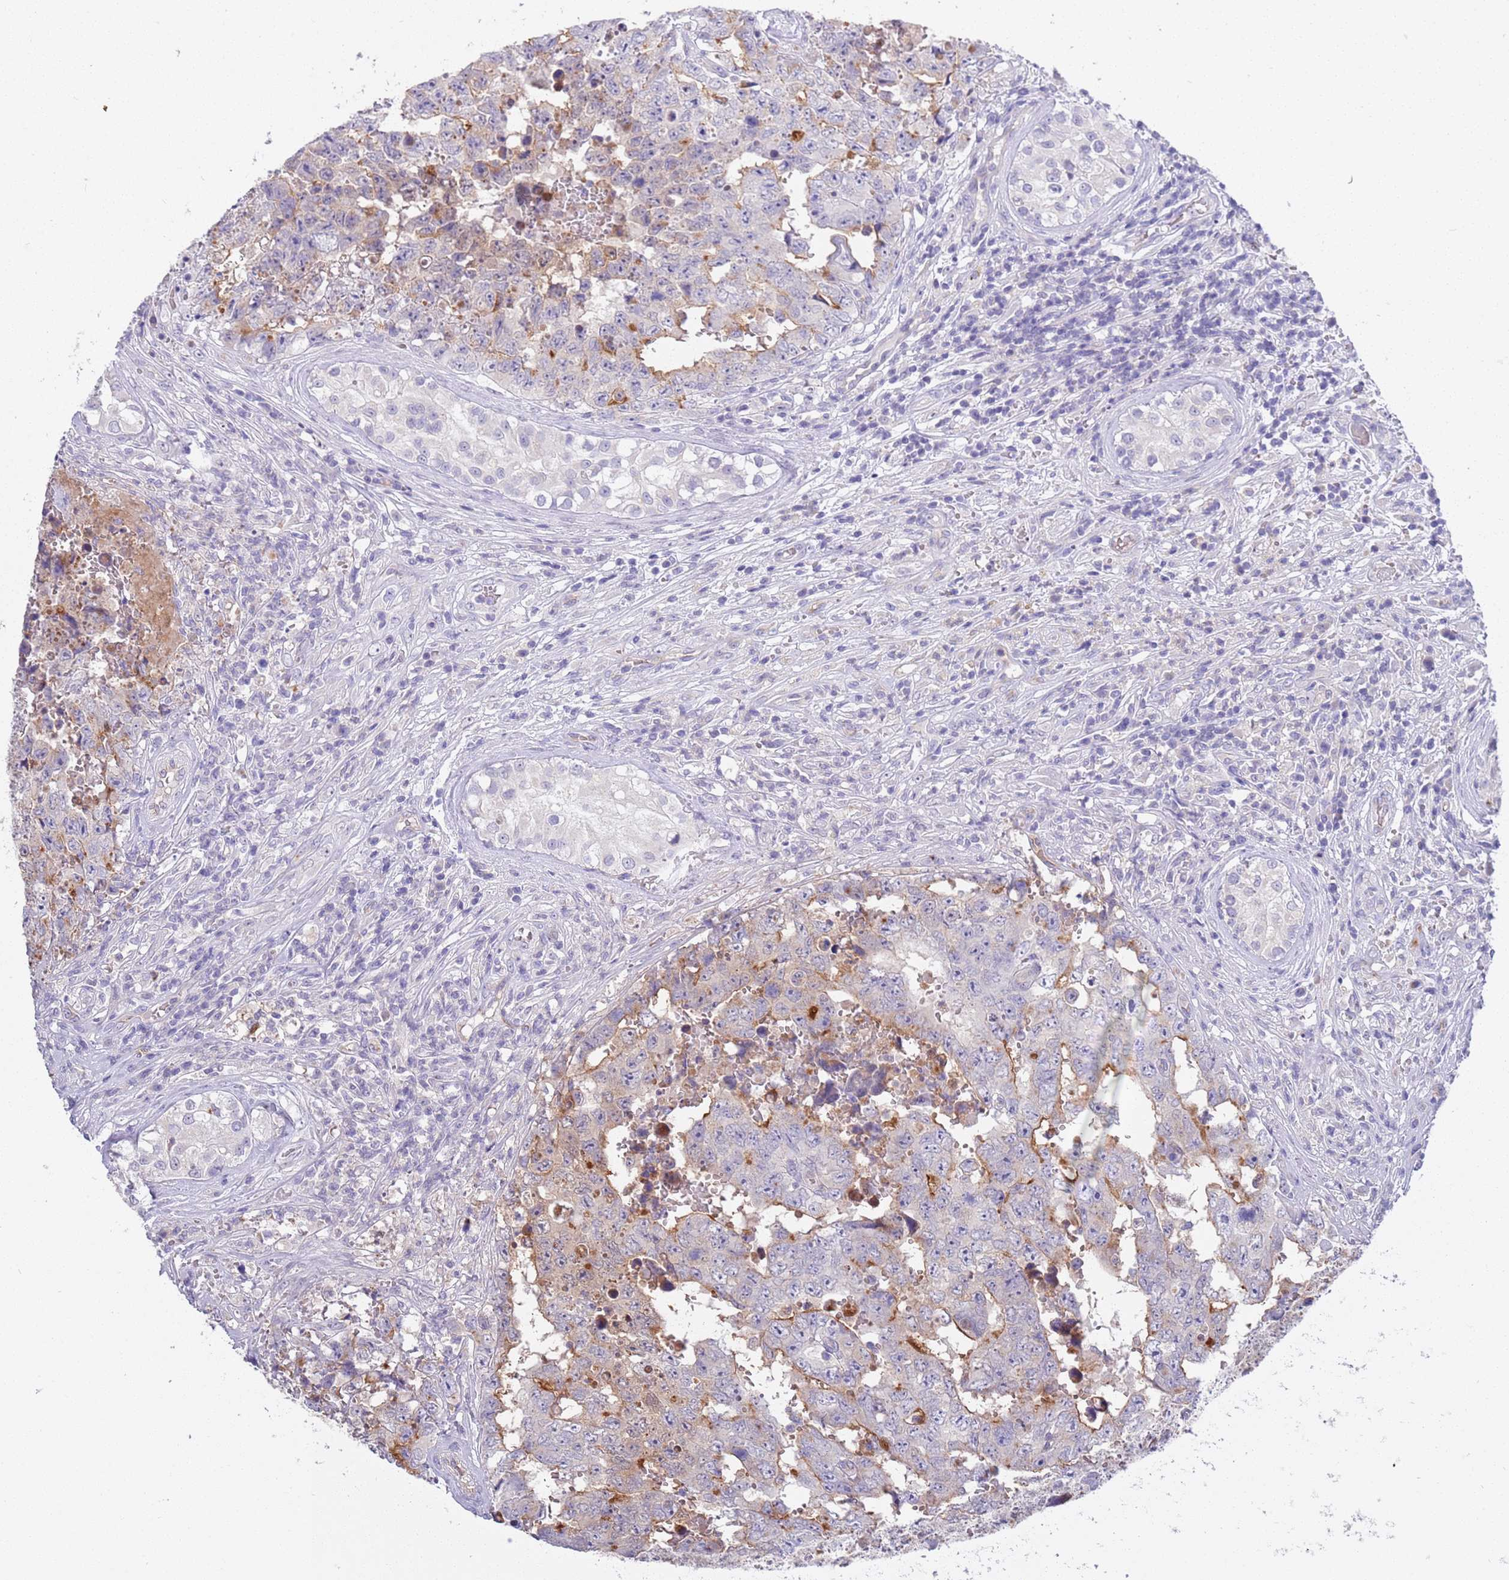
{"staining": {"intensity": "moderate", "quantity": "<25%", "location": "cytoplasmic/membranous"}, "tissue": "testis cancer", "cell_type": "Tumor cells", "image_type": "cancer", "snomed": [{"axis": "morphology", "description": "Normal tissue, NOS"}, {"axis": "morphology", "description": "Carcinoma, Embryonal, NOS"}, {"axis": "topography", "description": "Testis"}, {"axis": "topography", "description": "Epididymis"}], "caption": "A histopathology image of testis cancer stained for a protein displays moderate cytoplasmic/membranous brown staining in tumor cells.", "gene": "BRMS1L", "patient": {"sex": "male", "age": 25}}